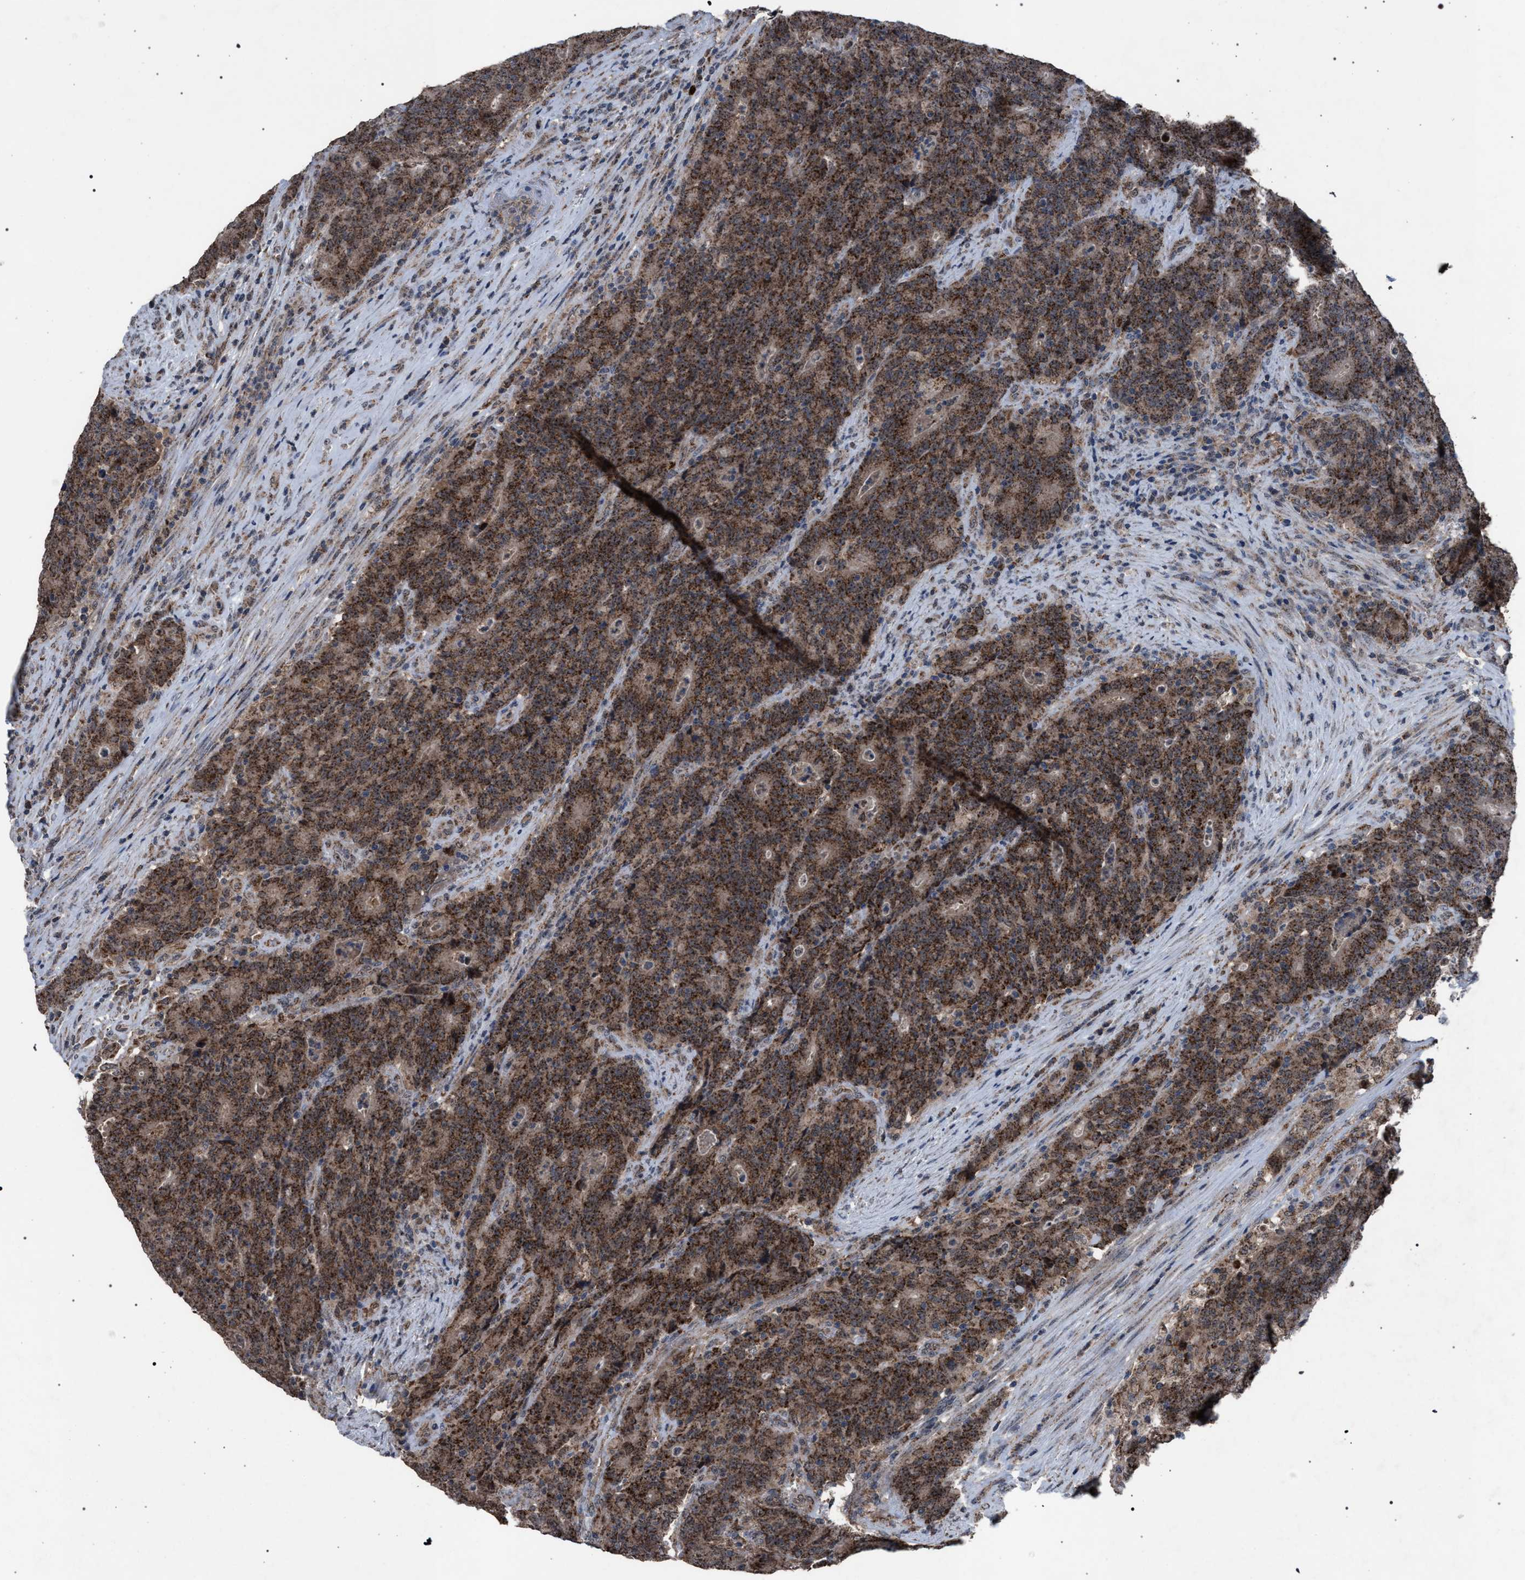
{"staining": {"intensity": "strong", "quantity": ">75%", "location": "cytoplasmic/membranous"}, "tissue": "colorectal cancer", "cell_type": "Tumor cells", "image_type": "cancer", "snomed": [{"axis": "morphology", "description": "Normal tissue, NOS"}, {"axis": "morphology", "description": "Adenocarcinoma, NOS"}, {"axis": "topography", "description": "Colon"}], "caption": "Brown immunohistochemical staining in human colorectal cancer displays strong cytoplasmic/membranous staining in about >75% of tumor cells.", "gene": "HSD17B4", "patient": {"sex": "female", "age": 75}}